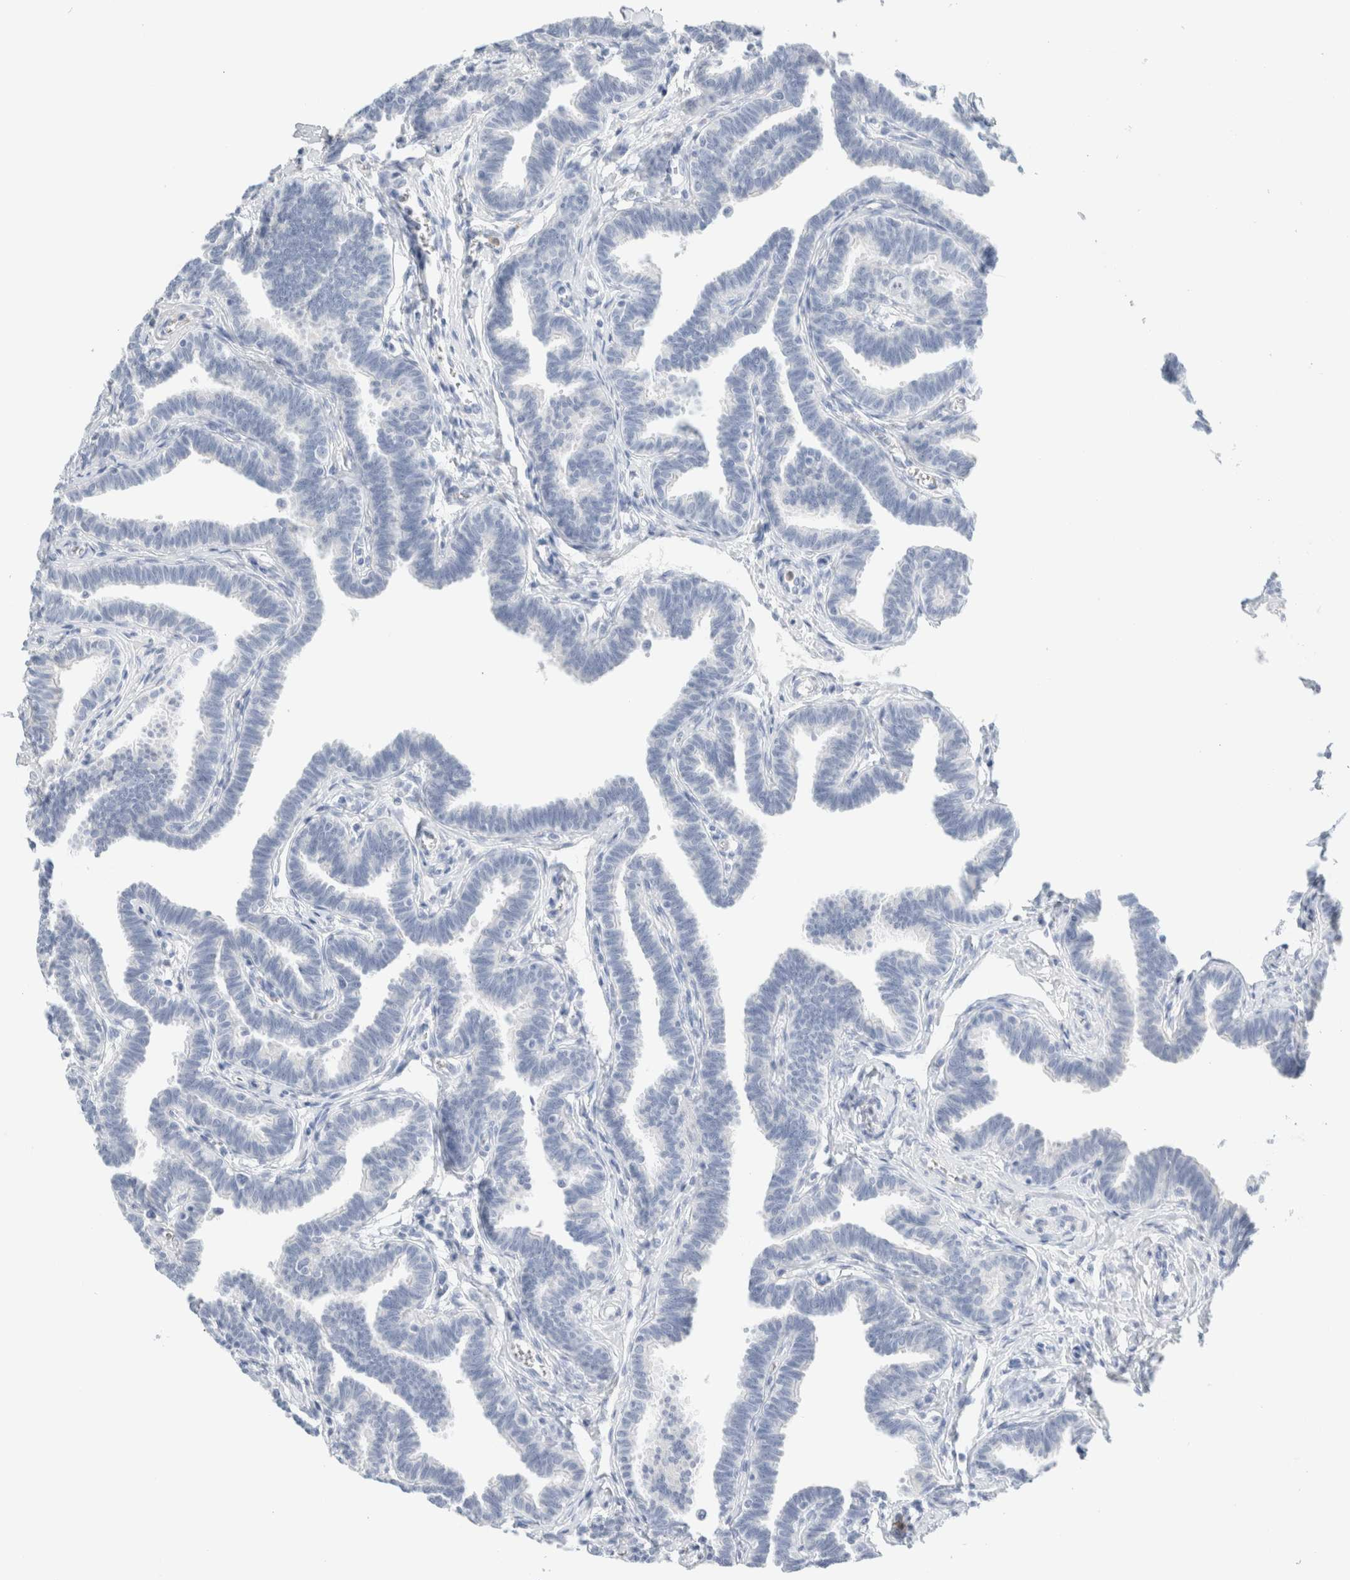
{"staining": {"intensity": "negative", "quantity": "none", "location": "none"}, "tissue": "fallopian tube", "cell_type": "Glandular cells", "image_type": "normal", "snomed": [{"axis": "morphology", "description": "Normal tissue, NOS"}, {"axis": "topography", "description": "Fallopian tube"}, {"axis": "topography", "description": "Ovary"}], "caption": "An immunohistochemistry (IHC) histopathology image of unremarkable fallopian tube is shown. There is no staining in glandular cells of fallopian tube.", "gene": "ARG1", "patient": {"sex": "female", "age": 23}}